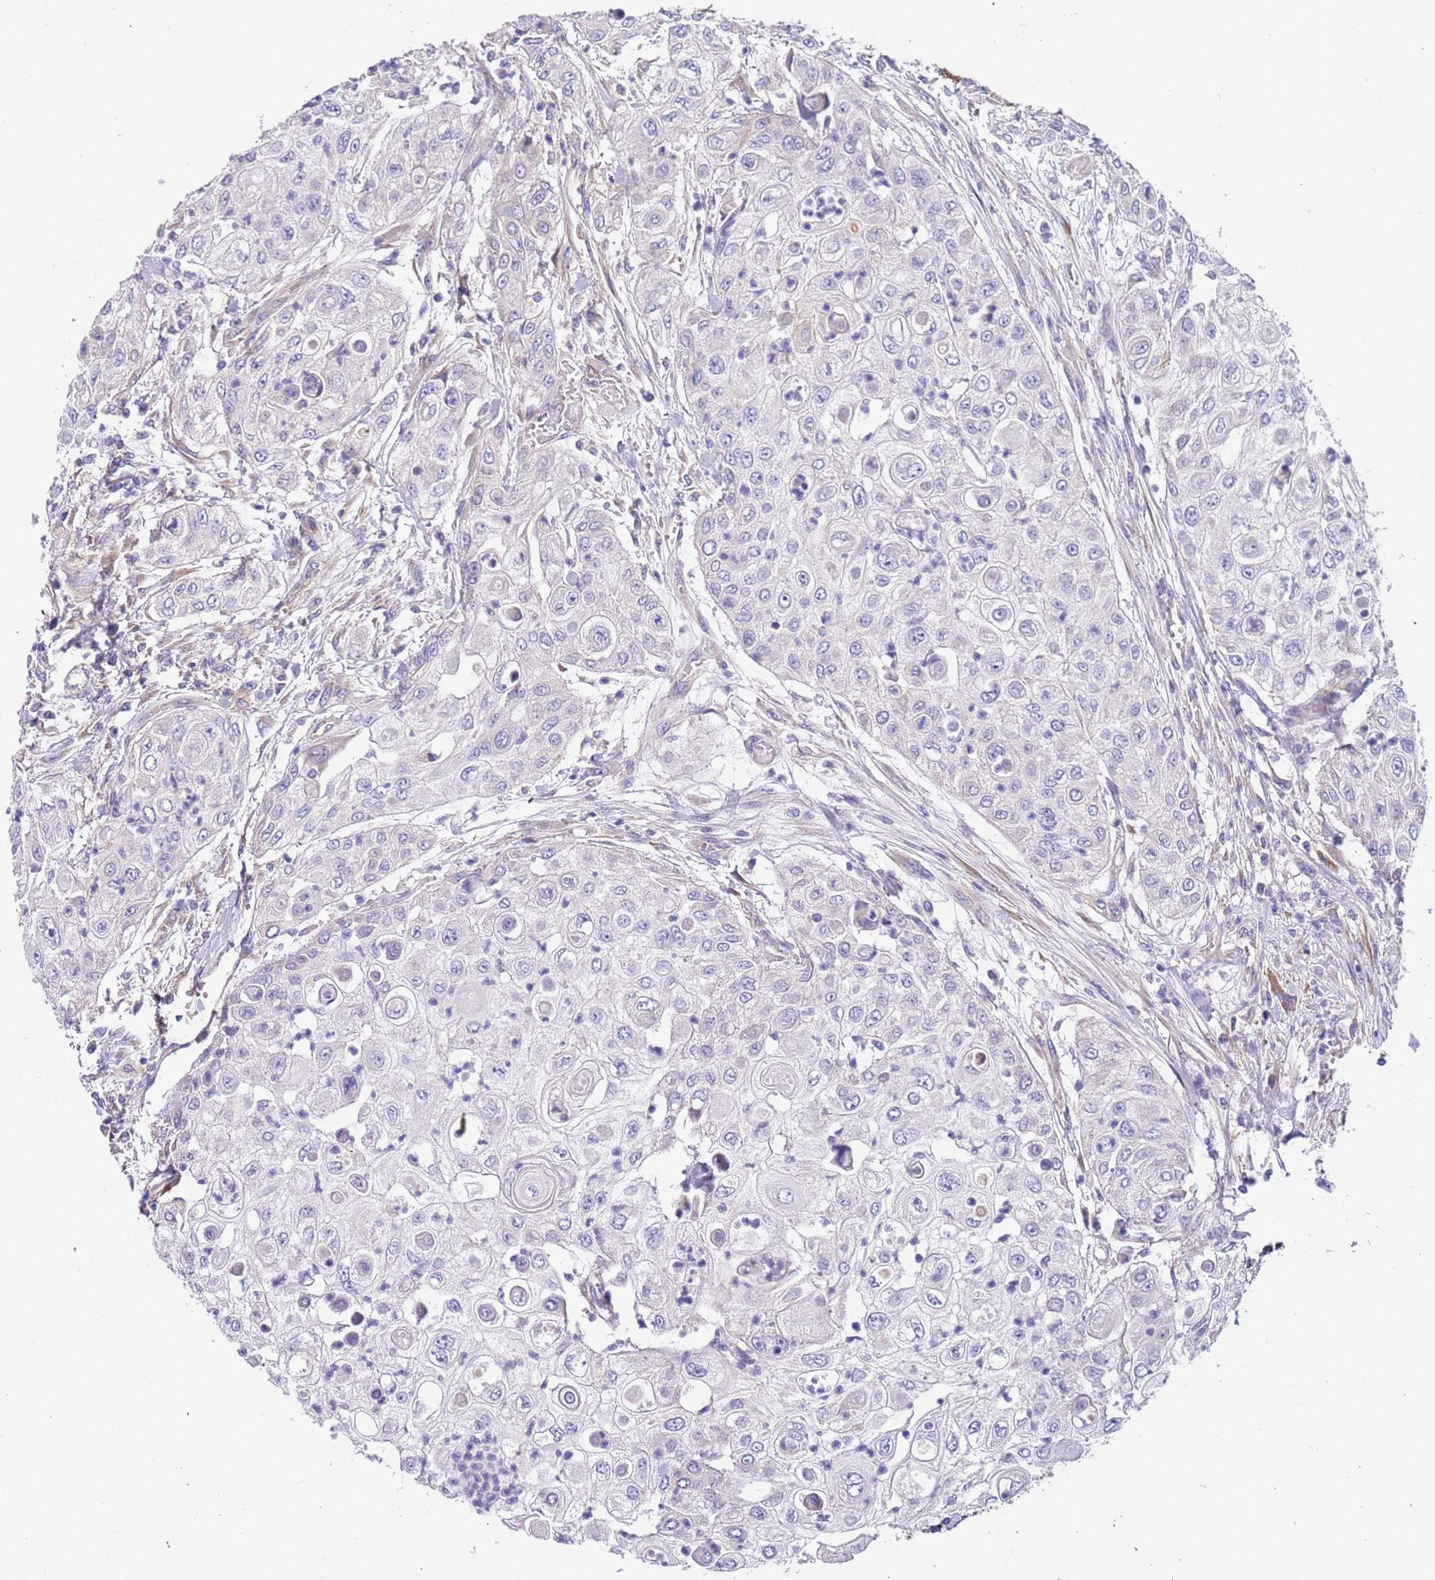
{"staining": {"intensity": "negative", "quantity": "none", "location": "none"}, "tissue": "urothelial cancer", "cell_type": "Tumor cells", "image_type": "cancer", "snomed": [{"axis": "morphology", "description": "Urothelial carcinoma, High grade"}, {"axis": "topography", "description": "Urinary bladder"}], "caption": "High power microscopy histopathology image of an IHC histopathology image of urothelial carcinoma (high-grade), revealing no significant staining in tumor cells.", "gene": "LAMB4", "patient": {"sex": "female", "age": 79}}